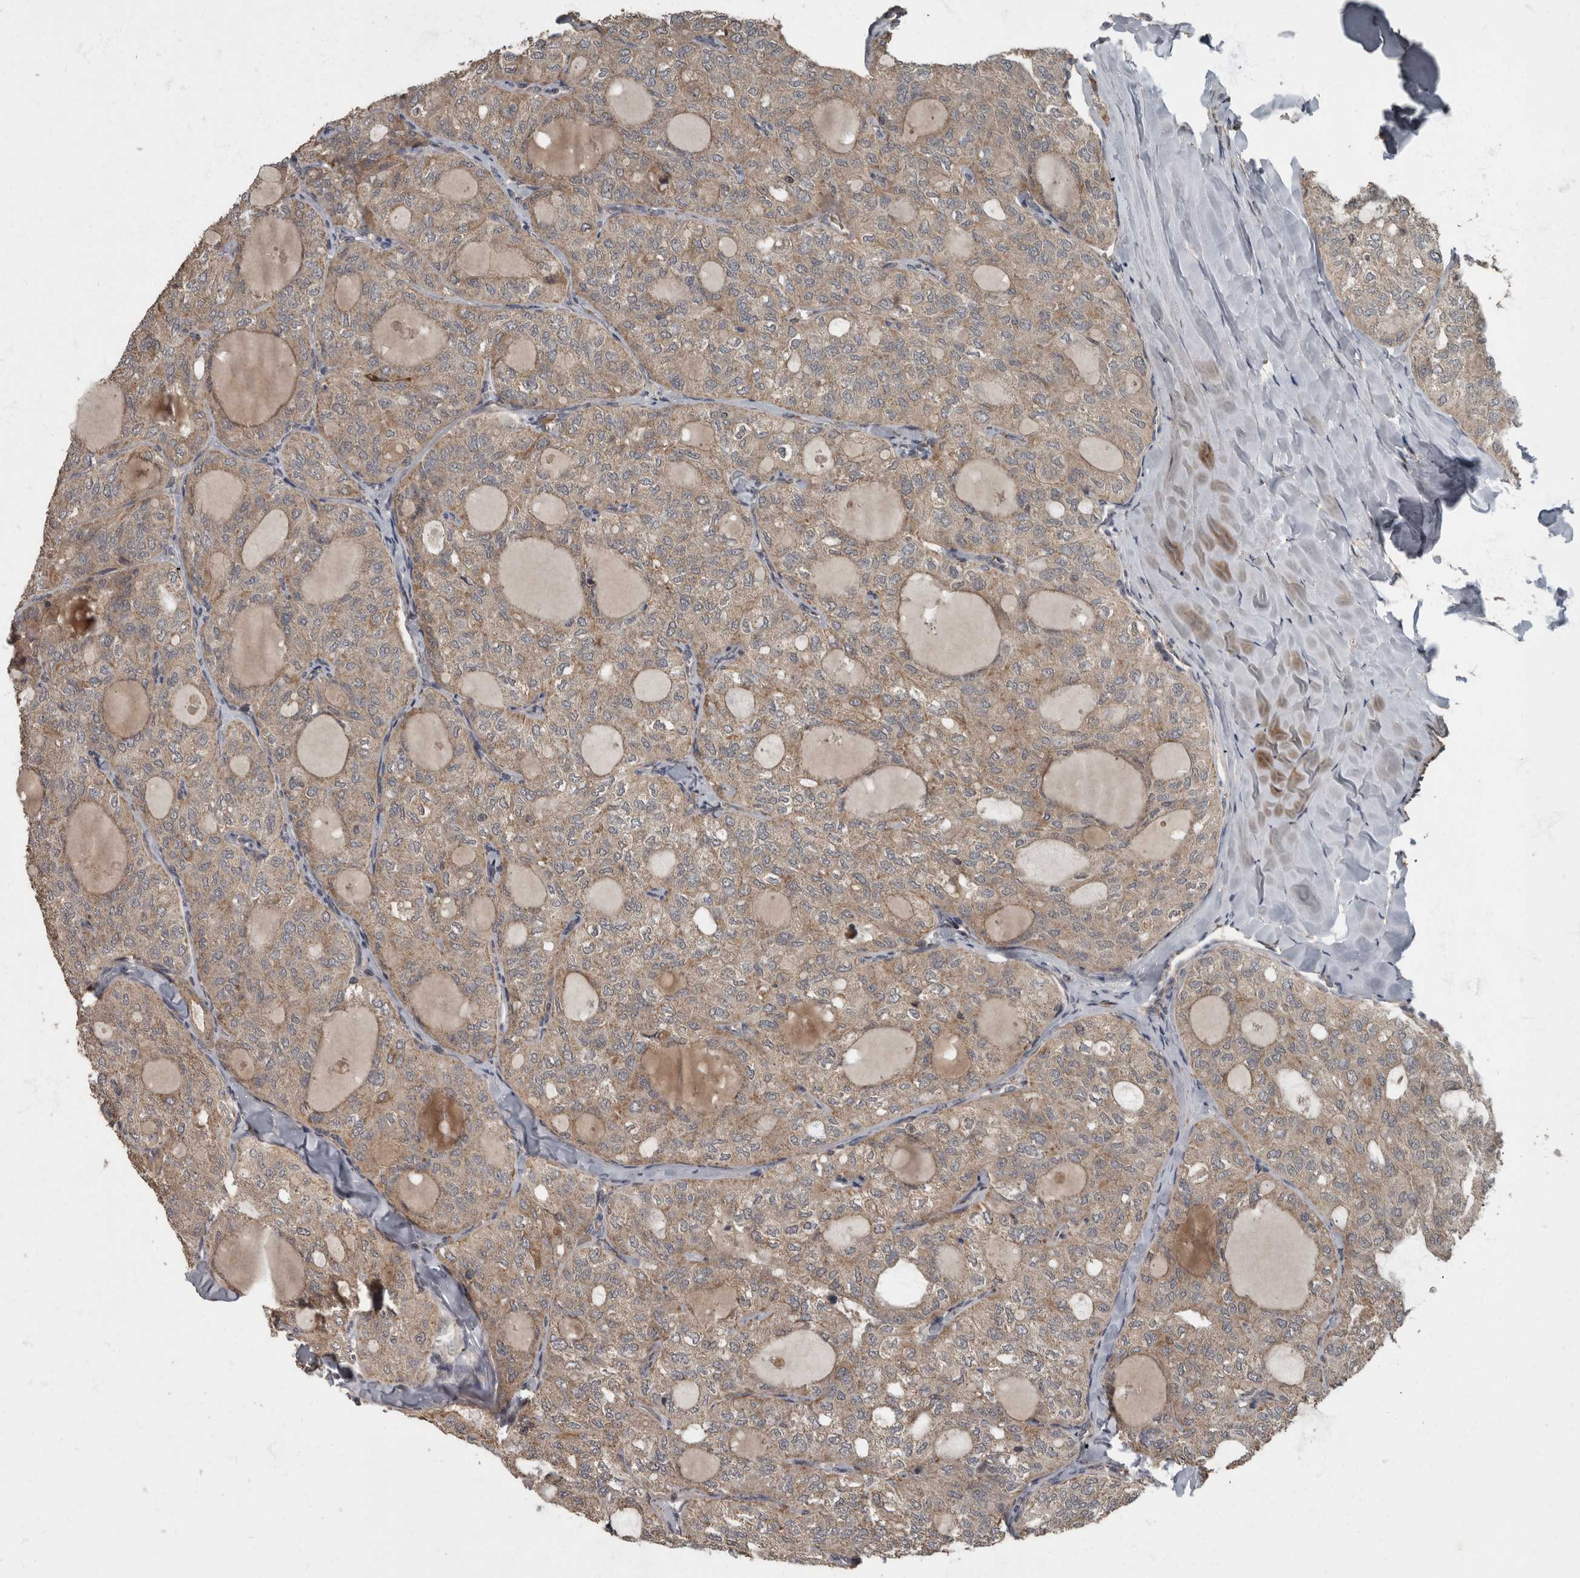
{"staining": {"intensity": "weak", "quantity": ">75%", "location": "cytoplasmic/membranous"}, "tissue": "thyroid cancer", "cell_type": "Tumor cells", "image_type": "cancer", "snomed": [{"axis": "morphology", "description": "Follicular adenoma carcinoma, NOS"}, {"axis": "topography", "description": "Thyroid gland"}], "caption": "About >75% of tumor cells in human thyroid follicular adenoma carcinoma show weak cytoplasmic/membranous protein positivity as visualized by brown immunohistochemical staining.", "gene": "RABGGTB", "patient": {"sex": "male", "age": 75}}